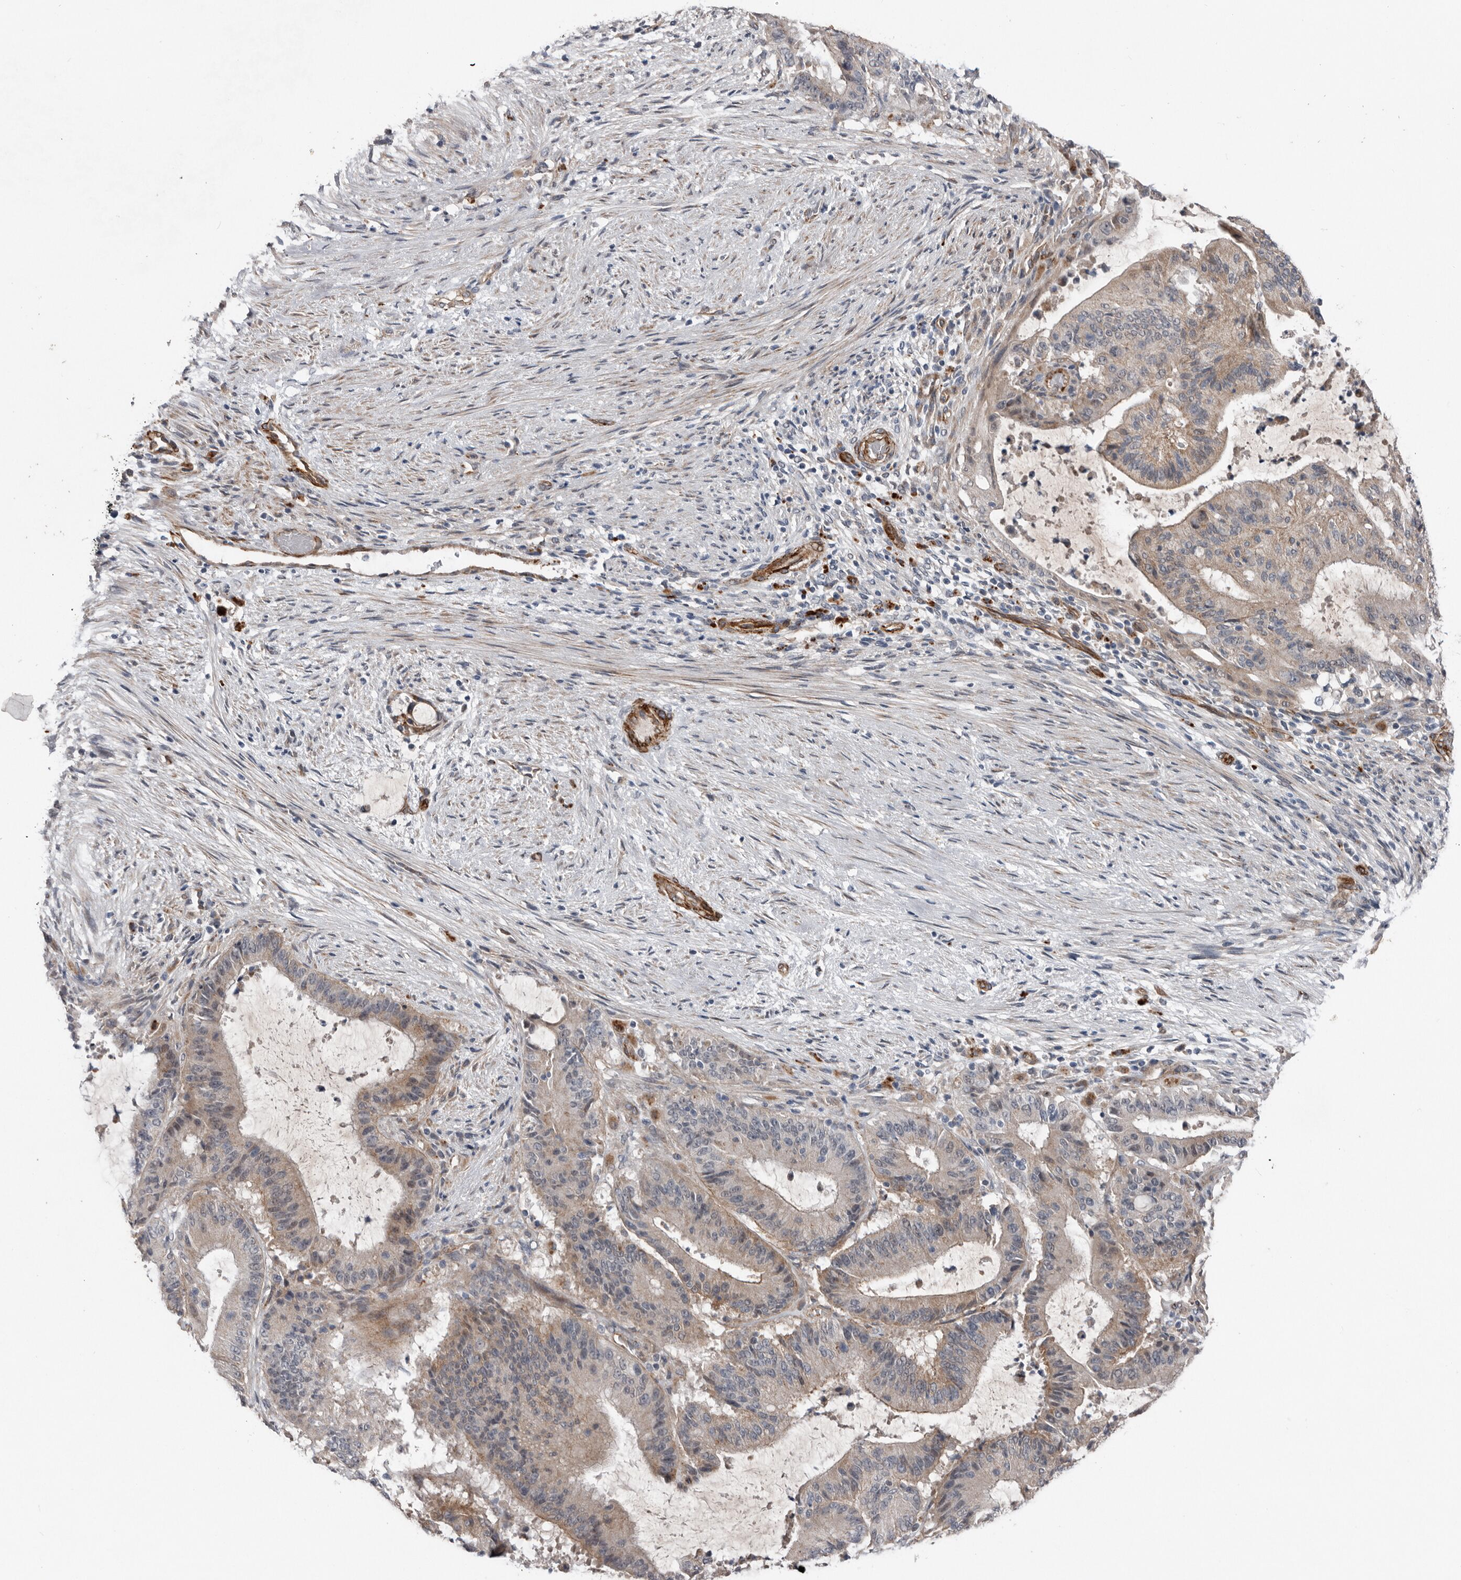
{"staining": {"intensity": "weak", "quantity": "25%-75%", "location": "cytoplasmic/membranous"}, "tissue": "liver cancer", "cell_type": "Tumor cells", "image_type": "cancer", "snomed": [{"axis": "morphology", "description": "Normal tissue, NOS"}, {"axis": "morphology", "description": "Cholangiocarcinoma"}, {"axis": "topography", "description": "Liver"}, {"axis": "topography", "description": "Peripheral nerve tissue"}], "caption": "Immunohistochemical staining of liver cholangiocarcinoma shows weak cytoplasmic/membranous protein staining in about 25%-75% of tumor cells.", "gene": "RANBP17", "patient": {"sex": "female", "age": 73}}